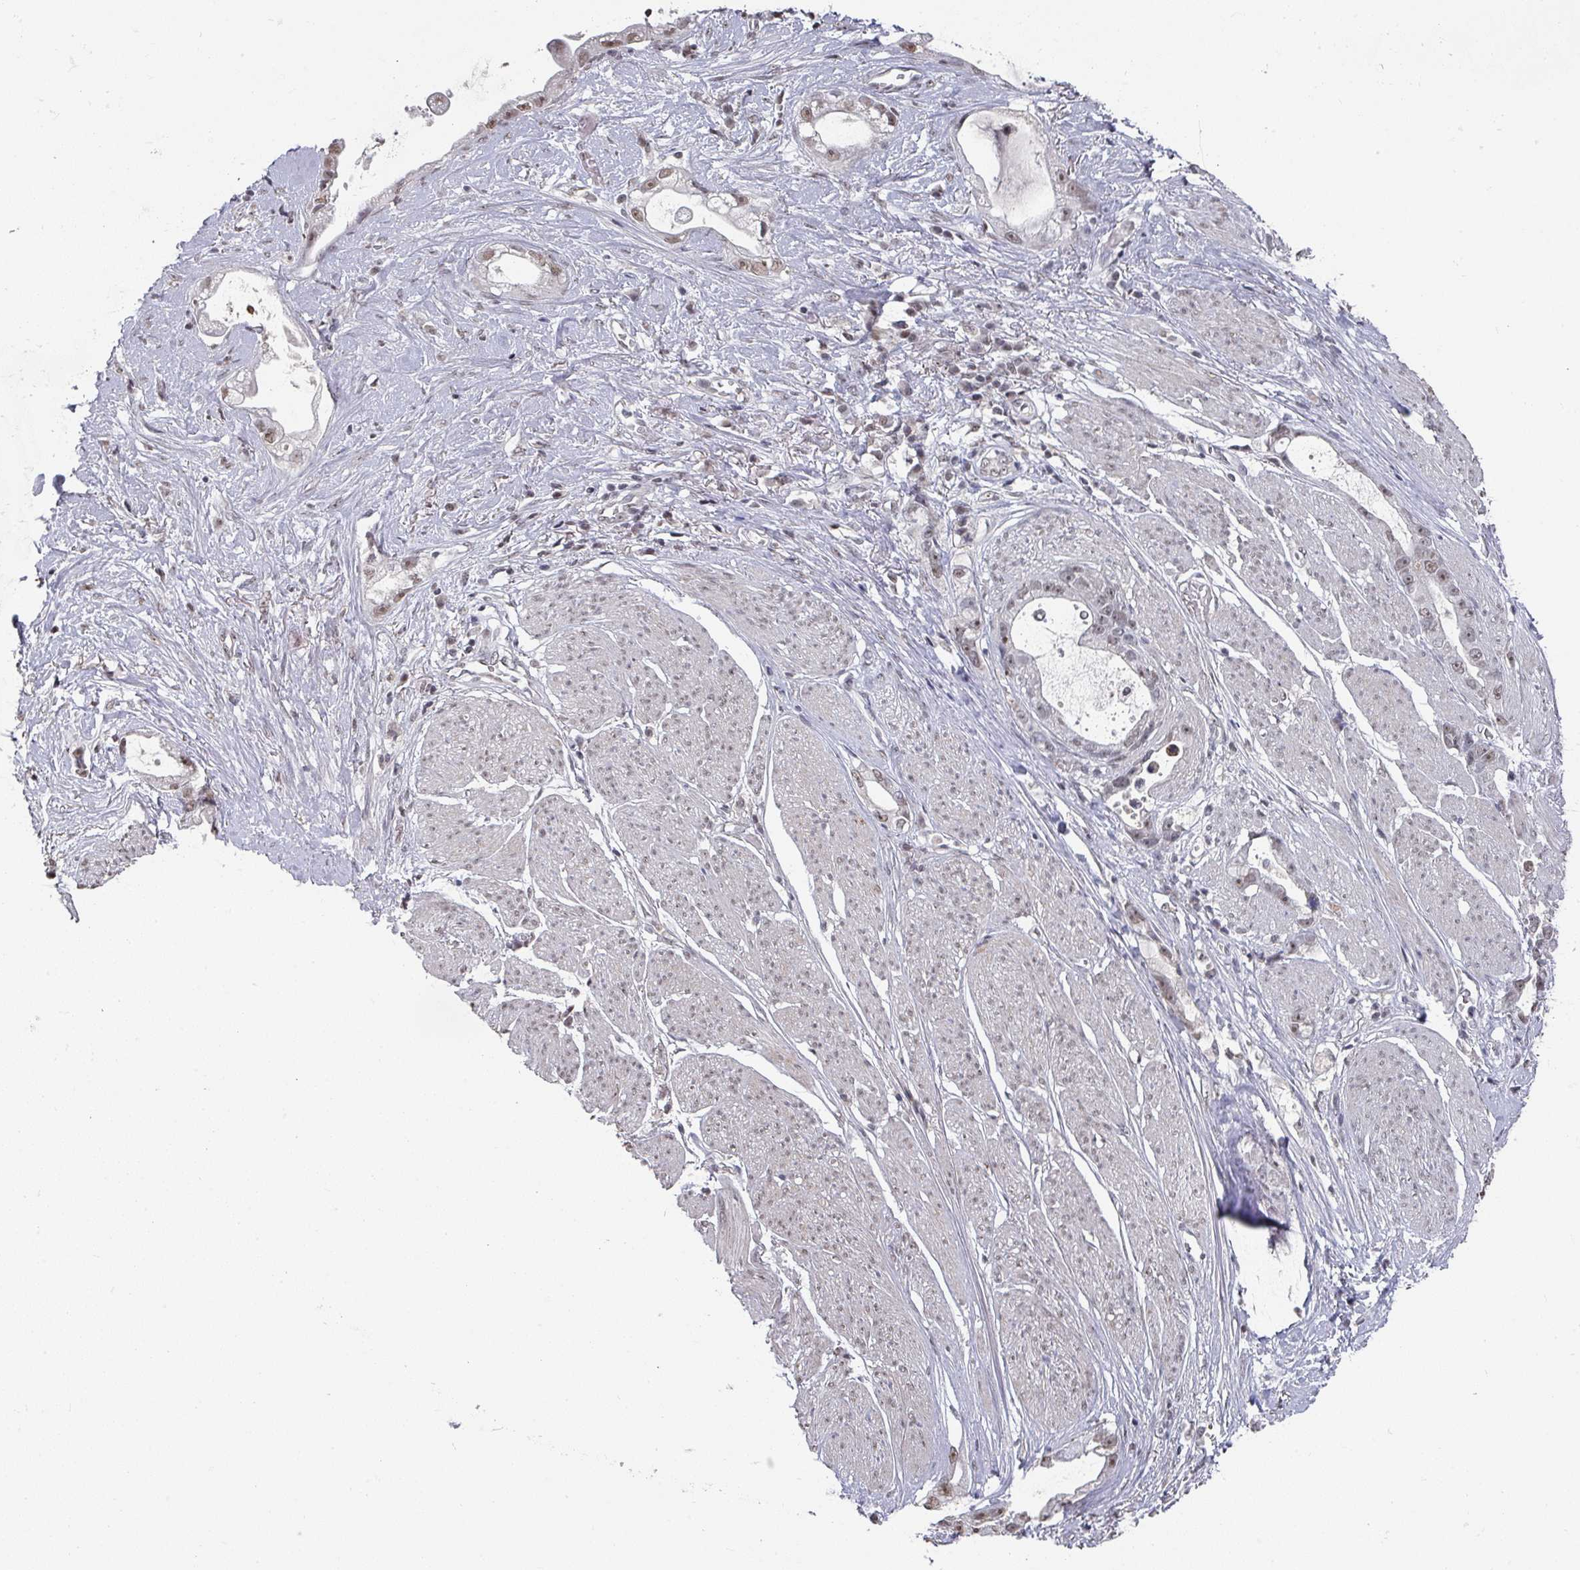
{"staining": {"intensity": "weak", "quantity": ">75%", "location": "nuclear"}, "tissue": "stomach cancer", "cell_type": "Tumor cells", "image_type": "cancer", "snomed": [{"axis": "morphology", "description": "Adenocarcinoma, NOS"}, {"axis": "topography", "description": "Stomach"}], "caption": "Human stomach cancer stained with a brown dye shows weak nuclear positive expression in approximately >75% of tumor cells.", "gene": "ZNF654", "patient": {"sex": "male", "age": 55}}